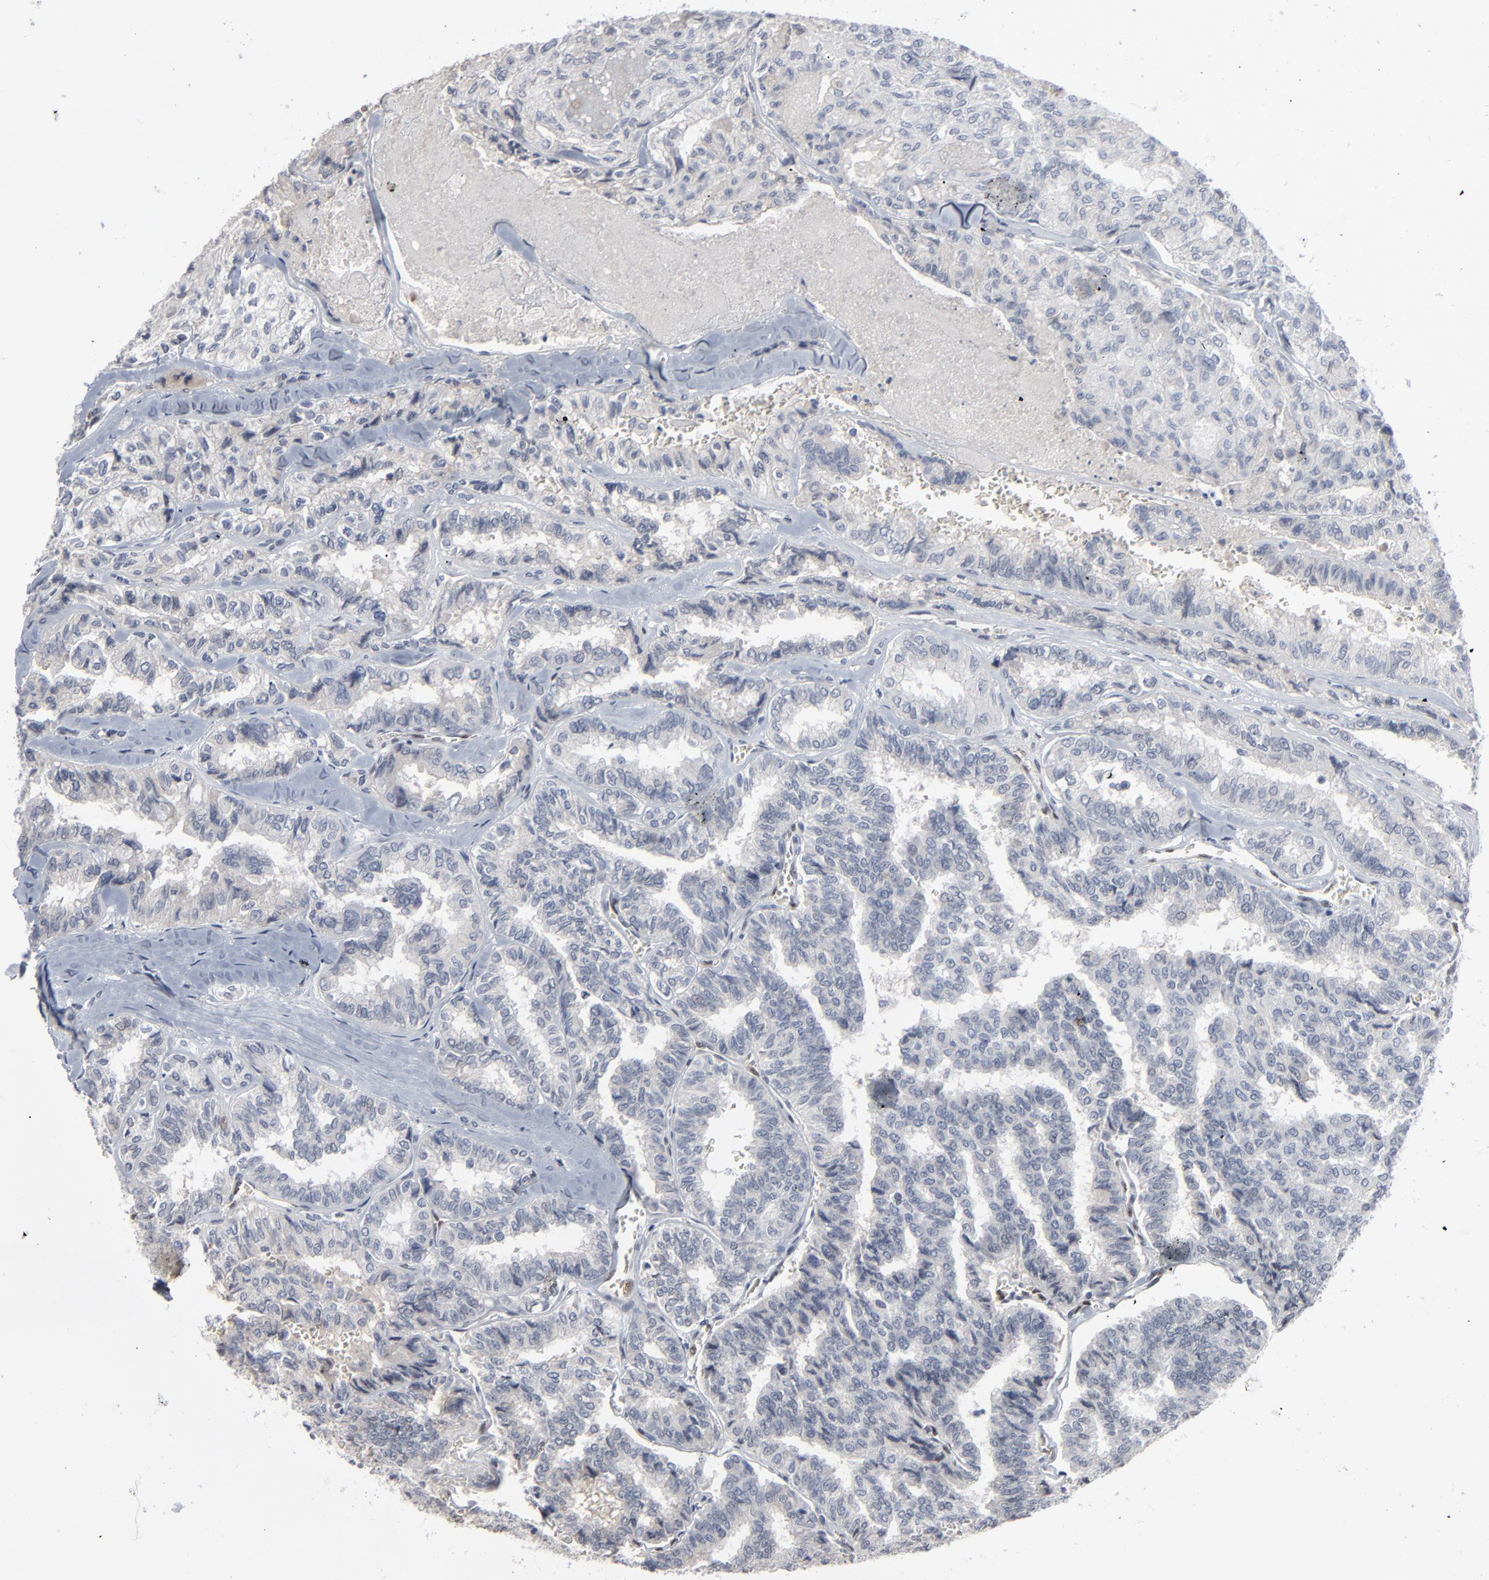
{"staining": {"intensity": "negative", "quantity": "none", "location": "none"}, "tissue": "thyroid cancer", "cell_type": "Tumor cells", "image_type": "cancer", "snomed": [{"axis": "morphology", "description": "Papillary adenocarcinoma, NOS"}, {"axis": "topography", "description": "Thyroid gland"}], "caption": "A photomicrograph of human thyroid cancer is negative for staining in tumor cells.", "gene": "ATF7", "patient": {"sex": "female", "age": 35}}